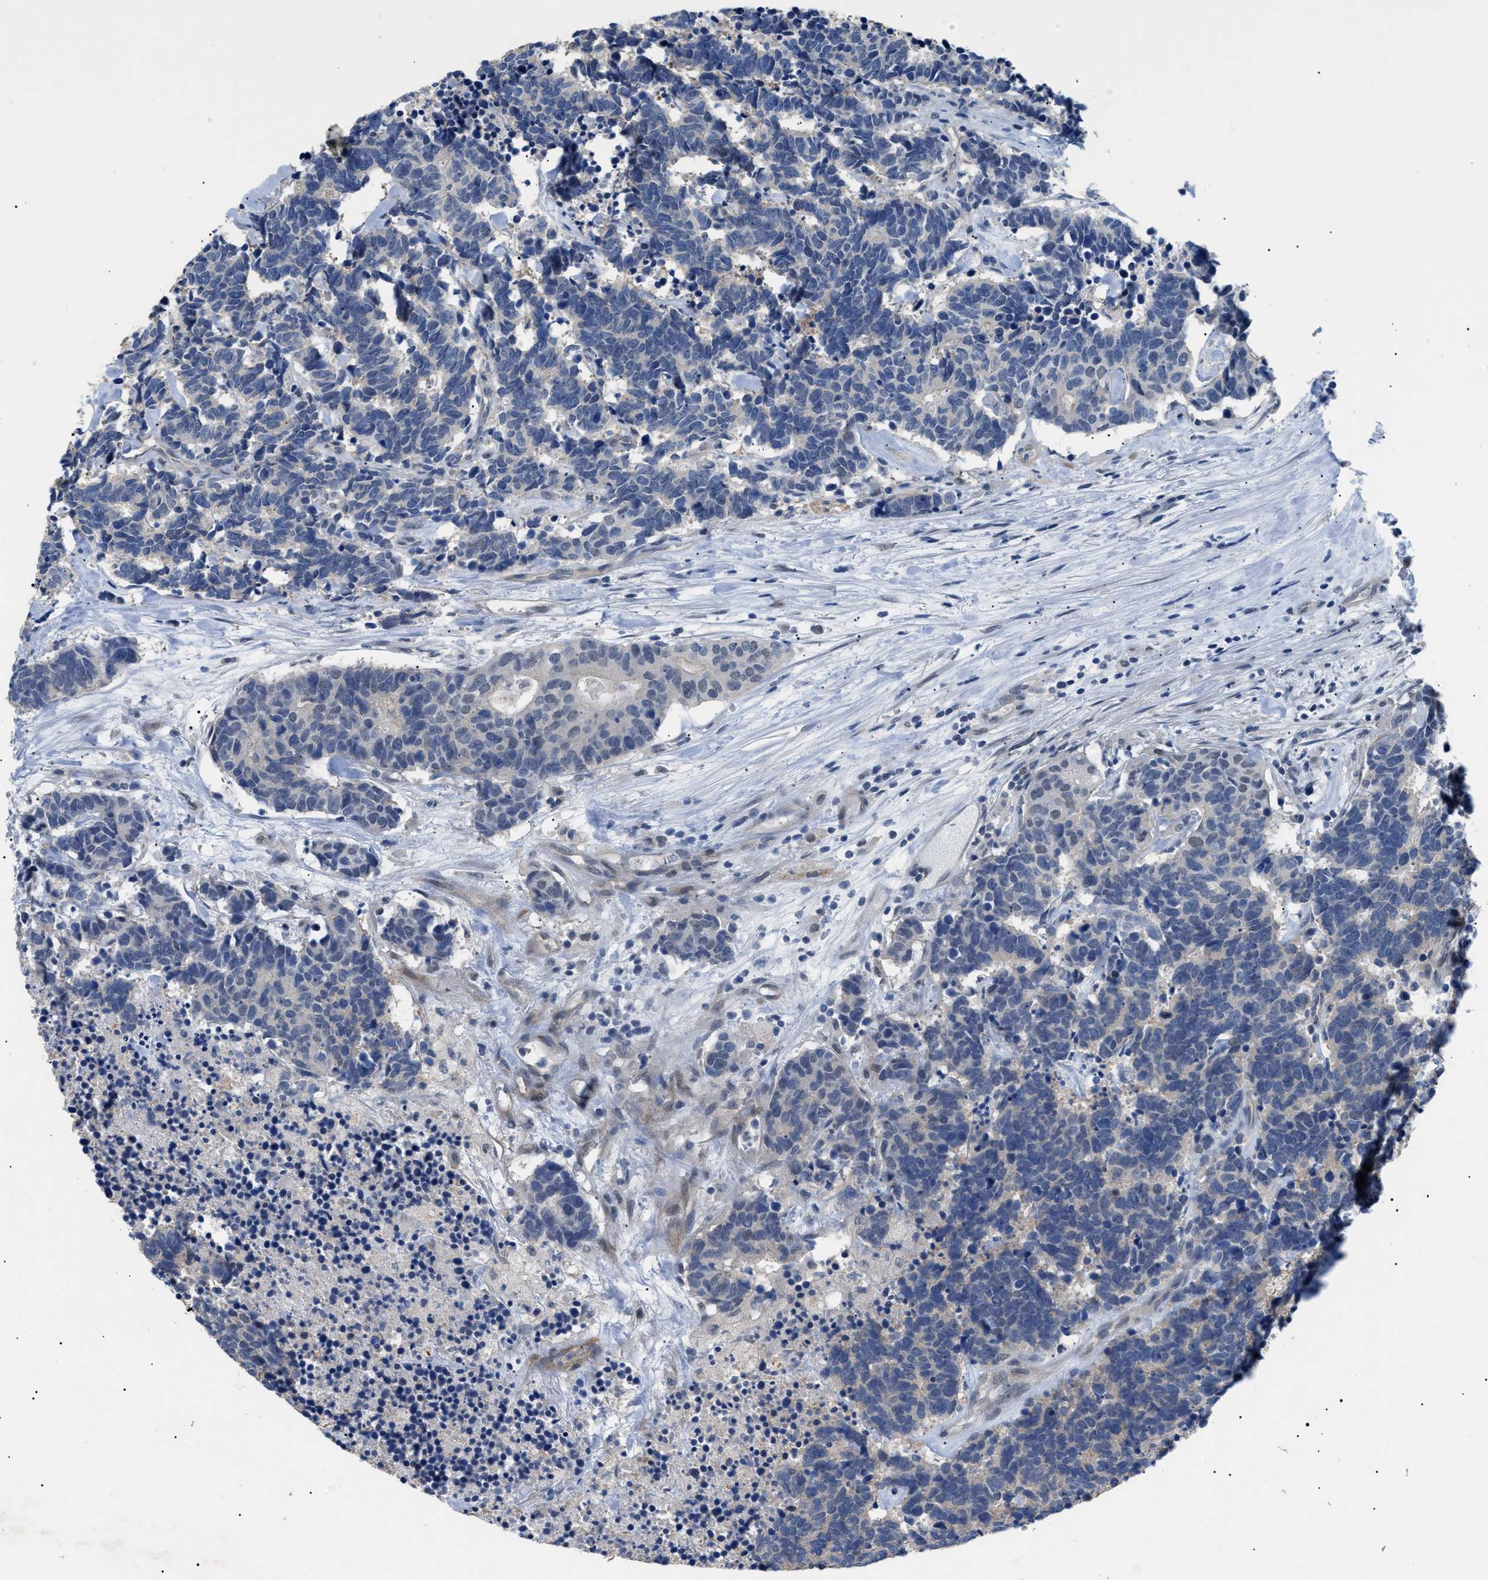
{"staining": {"intensity": "negative", "quantity": "none", "location": "none"}, "tissue": "carcinoid", "cell_type": "Tumor cells", "image_type": "cancer", "snomed": [{"axis": "morphology", "description": "Carcinoma, NOS"}, {"axis": "morphology", "description": "Carcinoid, malignant, NOS"}, {"axis": "topography", "description": "Urinary bladder"}], "caption": "An immunohistochemistry (IHC) photomicrograph of carcinoma is shown. There is no staining in tumor cells of carcinoma.", "gene": "CRCP", "patient": {"sex": "male", "age": 57}}